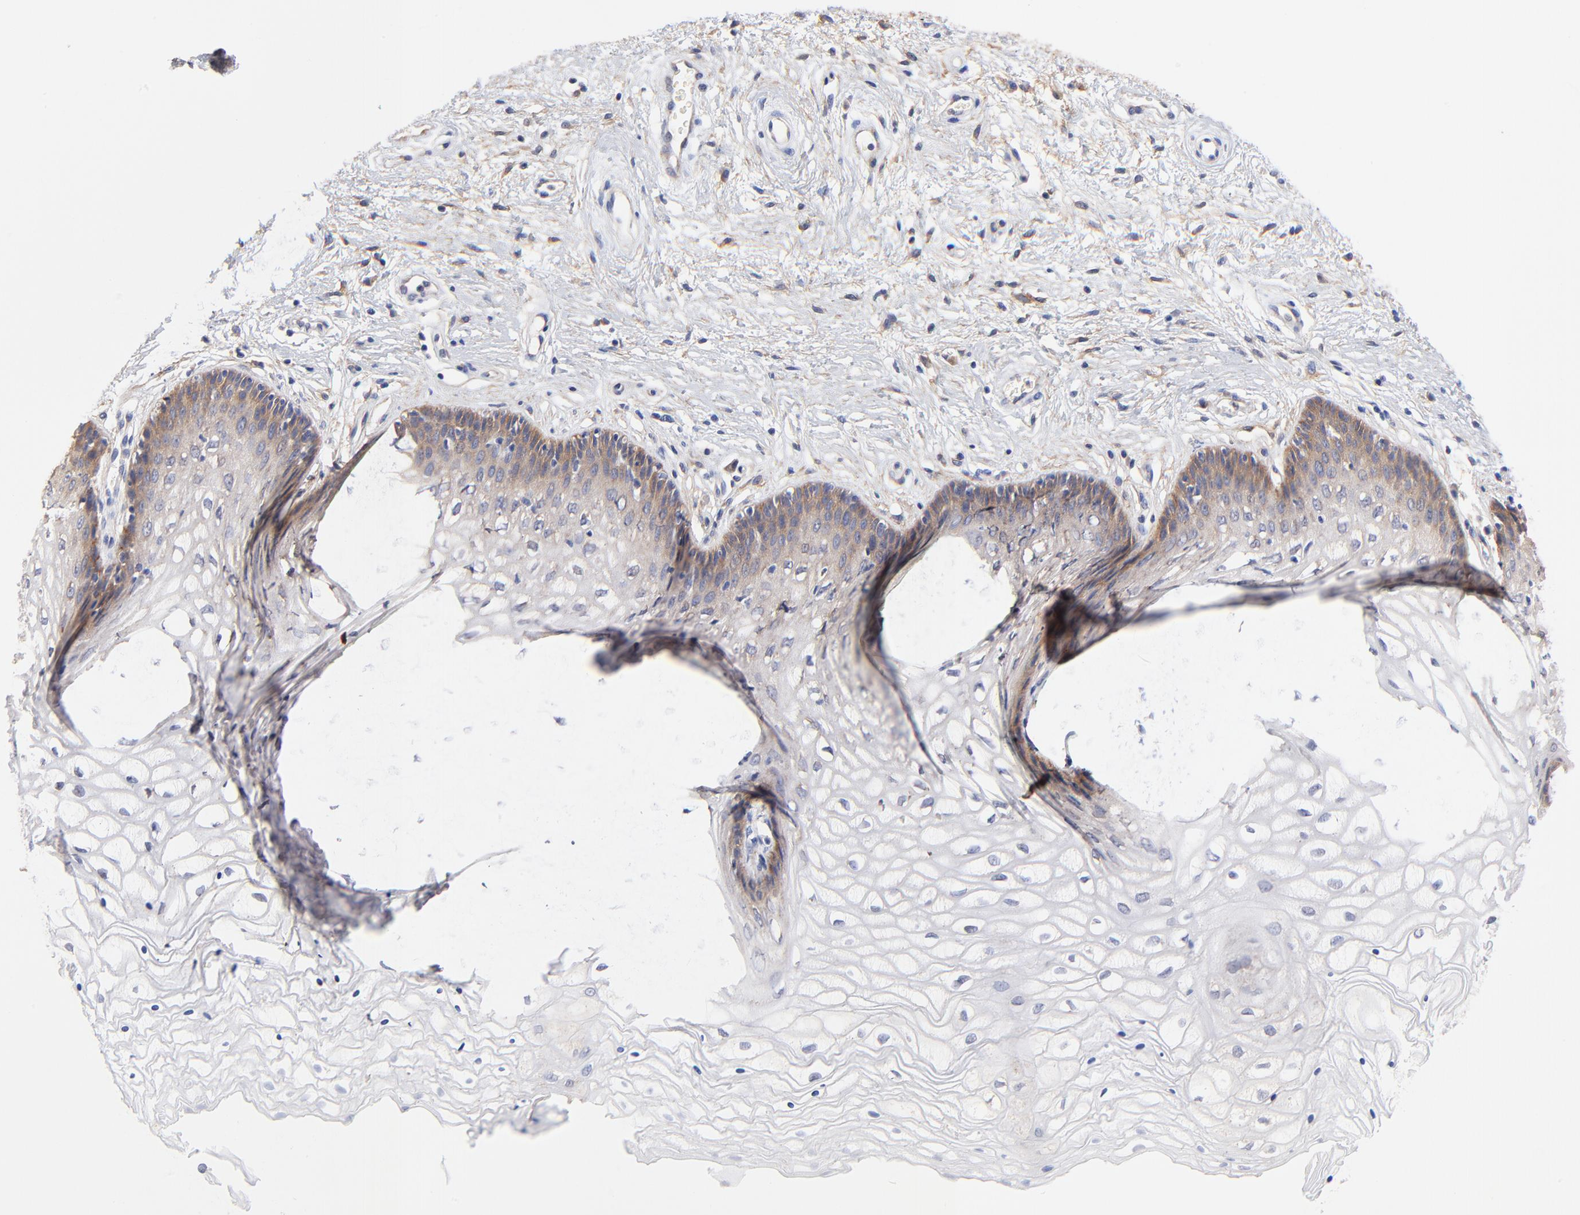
{"staining": {"intensity": "moderate", "quantity": "<25%", "location": "cytoplasmic/membranous"}, "tissue": "vagina", "cell_type": "Squamous epithelial cells", "image_type": "normal", "snomed": [{"axis": "morphology", "description": "Normal tissue, NOS"}, {"axis": "topography", "description": "Vagina"}], "caption": "Squamous epithelial cells demonstrate low levels of moderate cytoplasmic/membranous positivity in approximately <25% of cells in normal human vagina. (IHC, brightfield microscopy, high magnification).", "gene": "PTK7", "patient": {"sex": "female", "age": 34}}